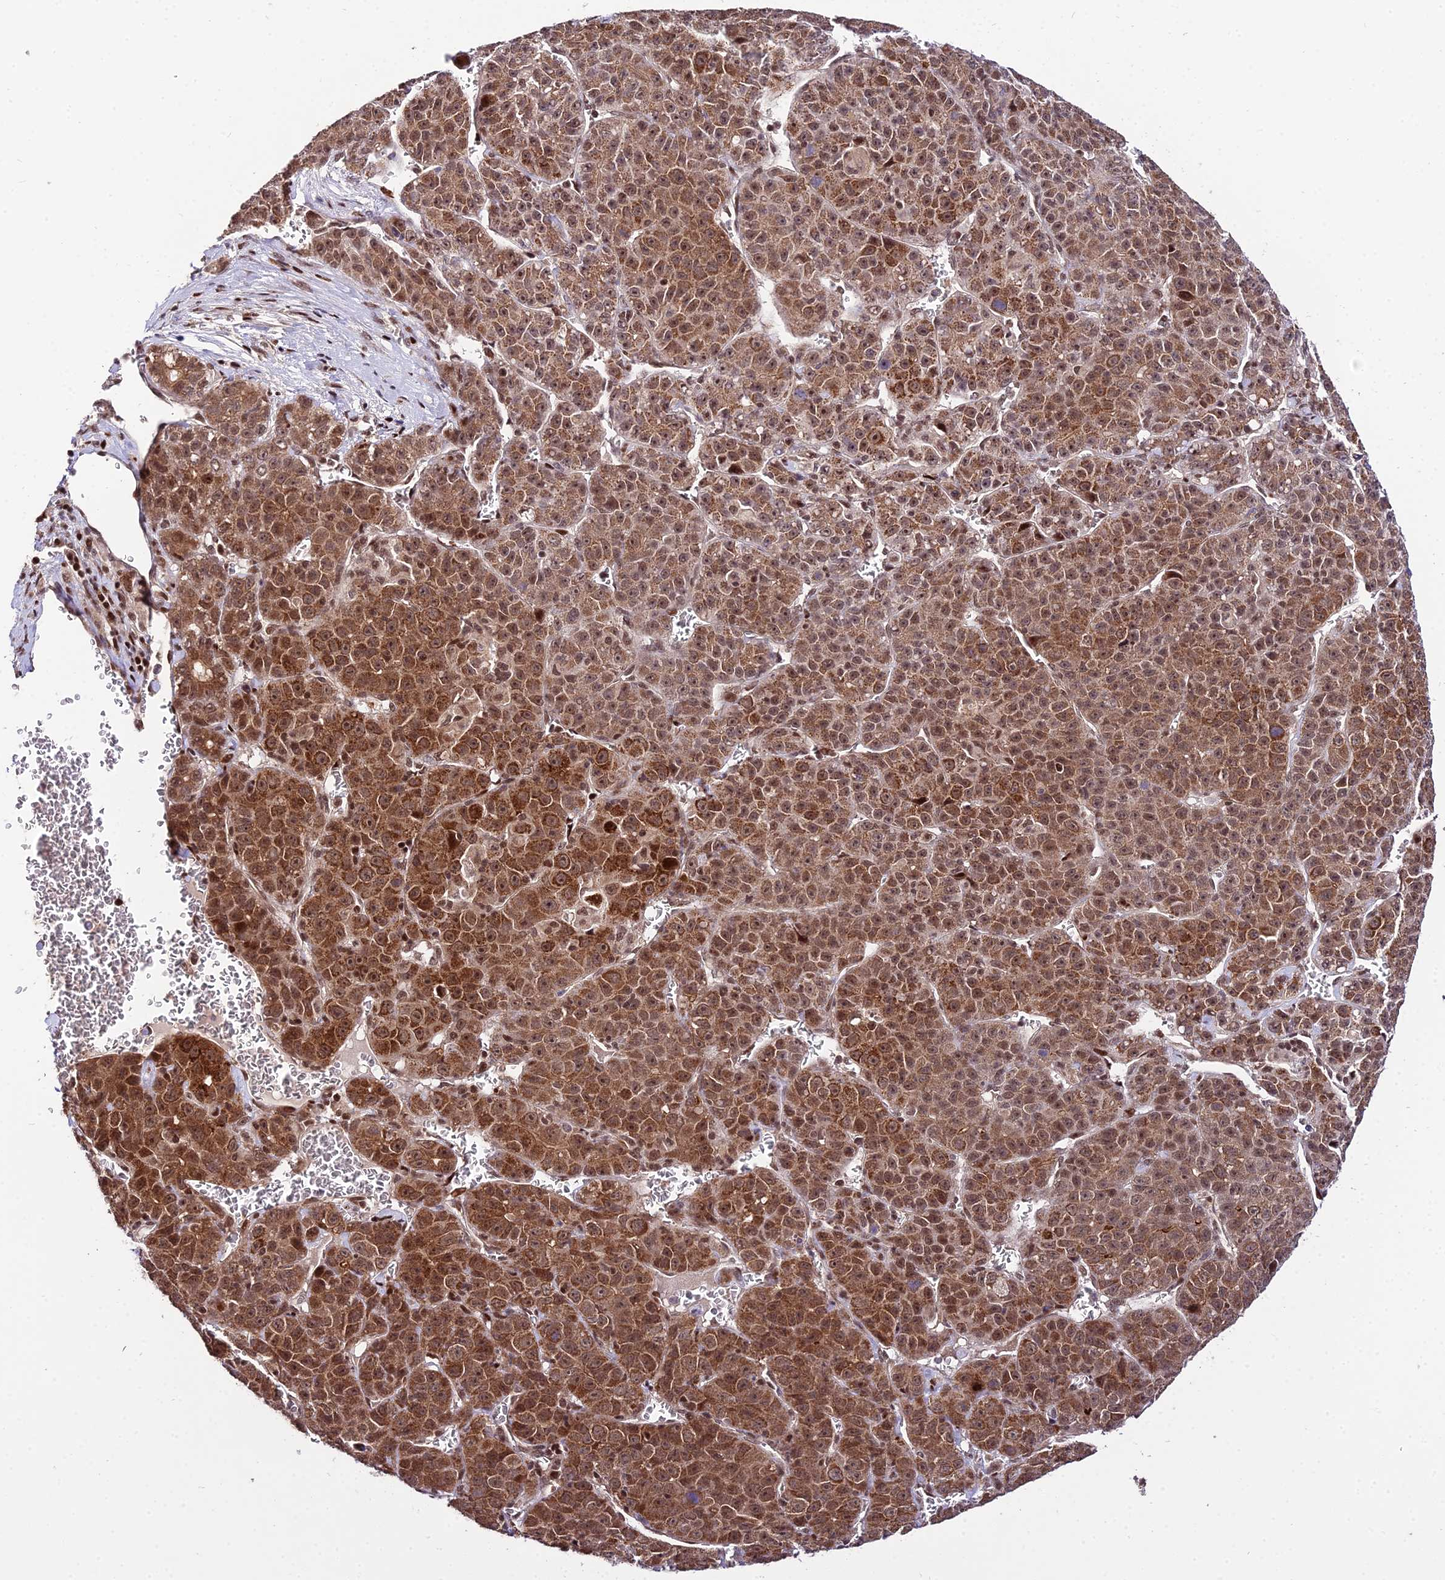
{"staining": {"intensity": "moderate", "quantity": ">75%", "location": "cytoplasmic/membranous,nuclear"}, "tissue": "liver cancer", "cell_type": "Tumor cells", "image_type": "cancer", "snomed": [{"axis": "morphology", "description": "Carcinoma, Hepatocellular, NOS"}, {"axis": "topography", "description": "Liver"}], "caption": "This micrograph reveals immunohistochemistry staining of hepatocellular carcinoma (liver), with medium moderate cytoplasmic/membranous and nuclear positivity in approximately >75% of tumor cells.", "gene": "CIB3", "patient": {"sex": "female", "age": 53}}